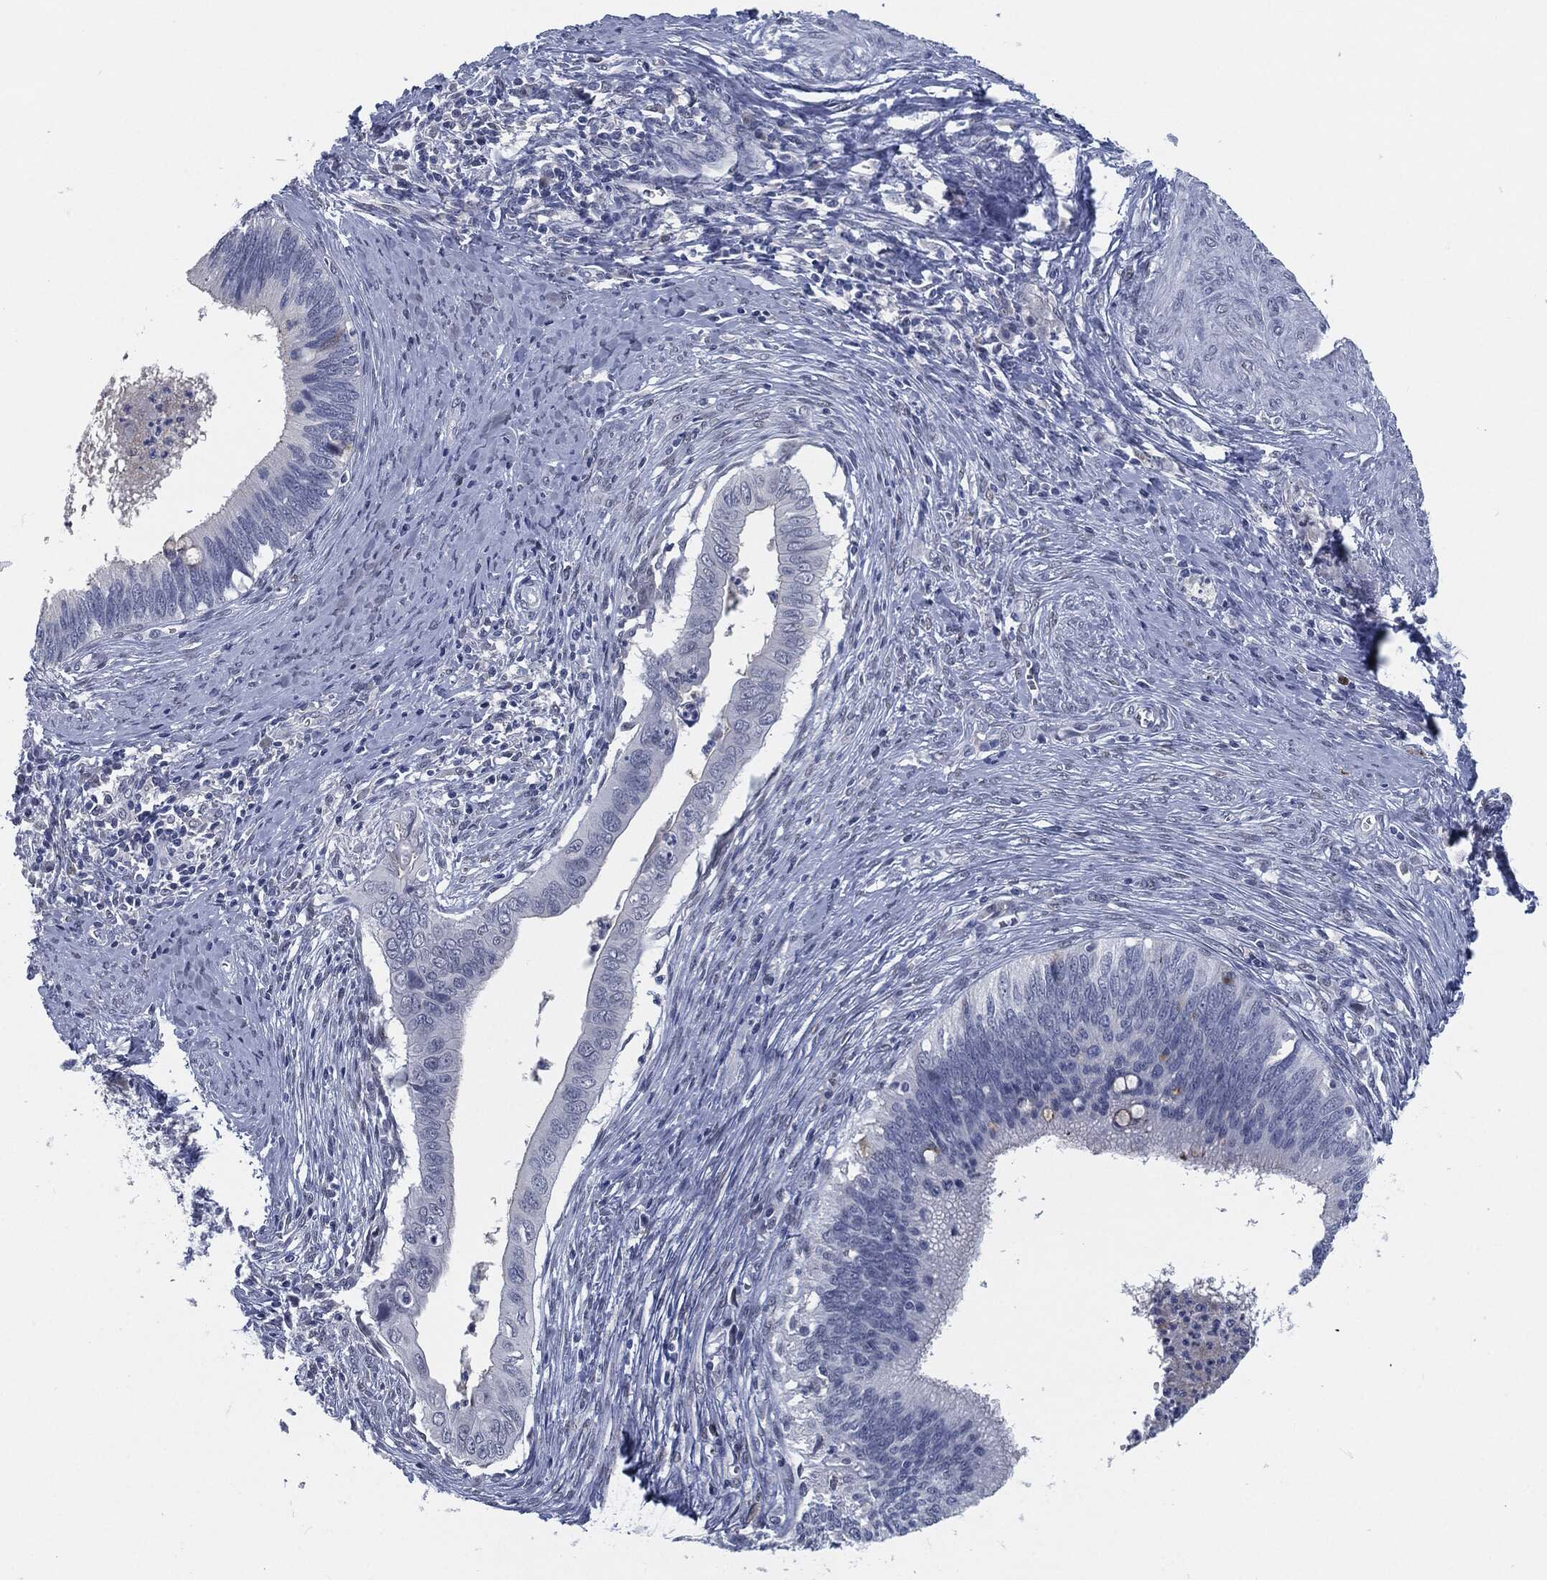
{"staining": {"intensity": "negative", "quantity": "none", "location": "none"}, "tissue": "cervical cancer", "cell_type": "Tumor cells", "image_type": "cancer", "snomed": [{"axis": "morphology", "description": "Adenocarcinoma, NOS"}, {"axis": "topography", "description": "Cervix"}], "caption": "Tumor cells are negative for brown protein staining in cervical cancer (adenocarcinoma).", "gene": "PROM1", "patient": {"sex": "female", "age": 42}}